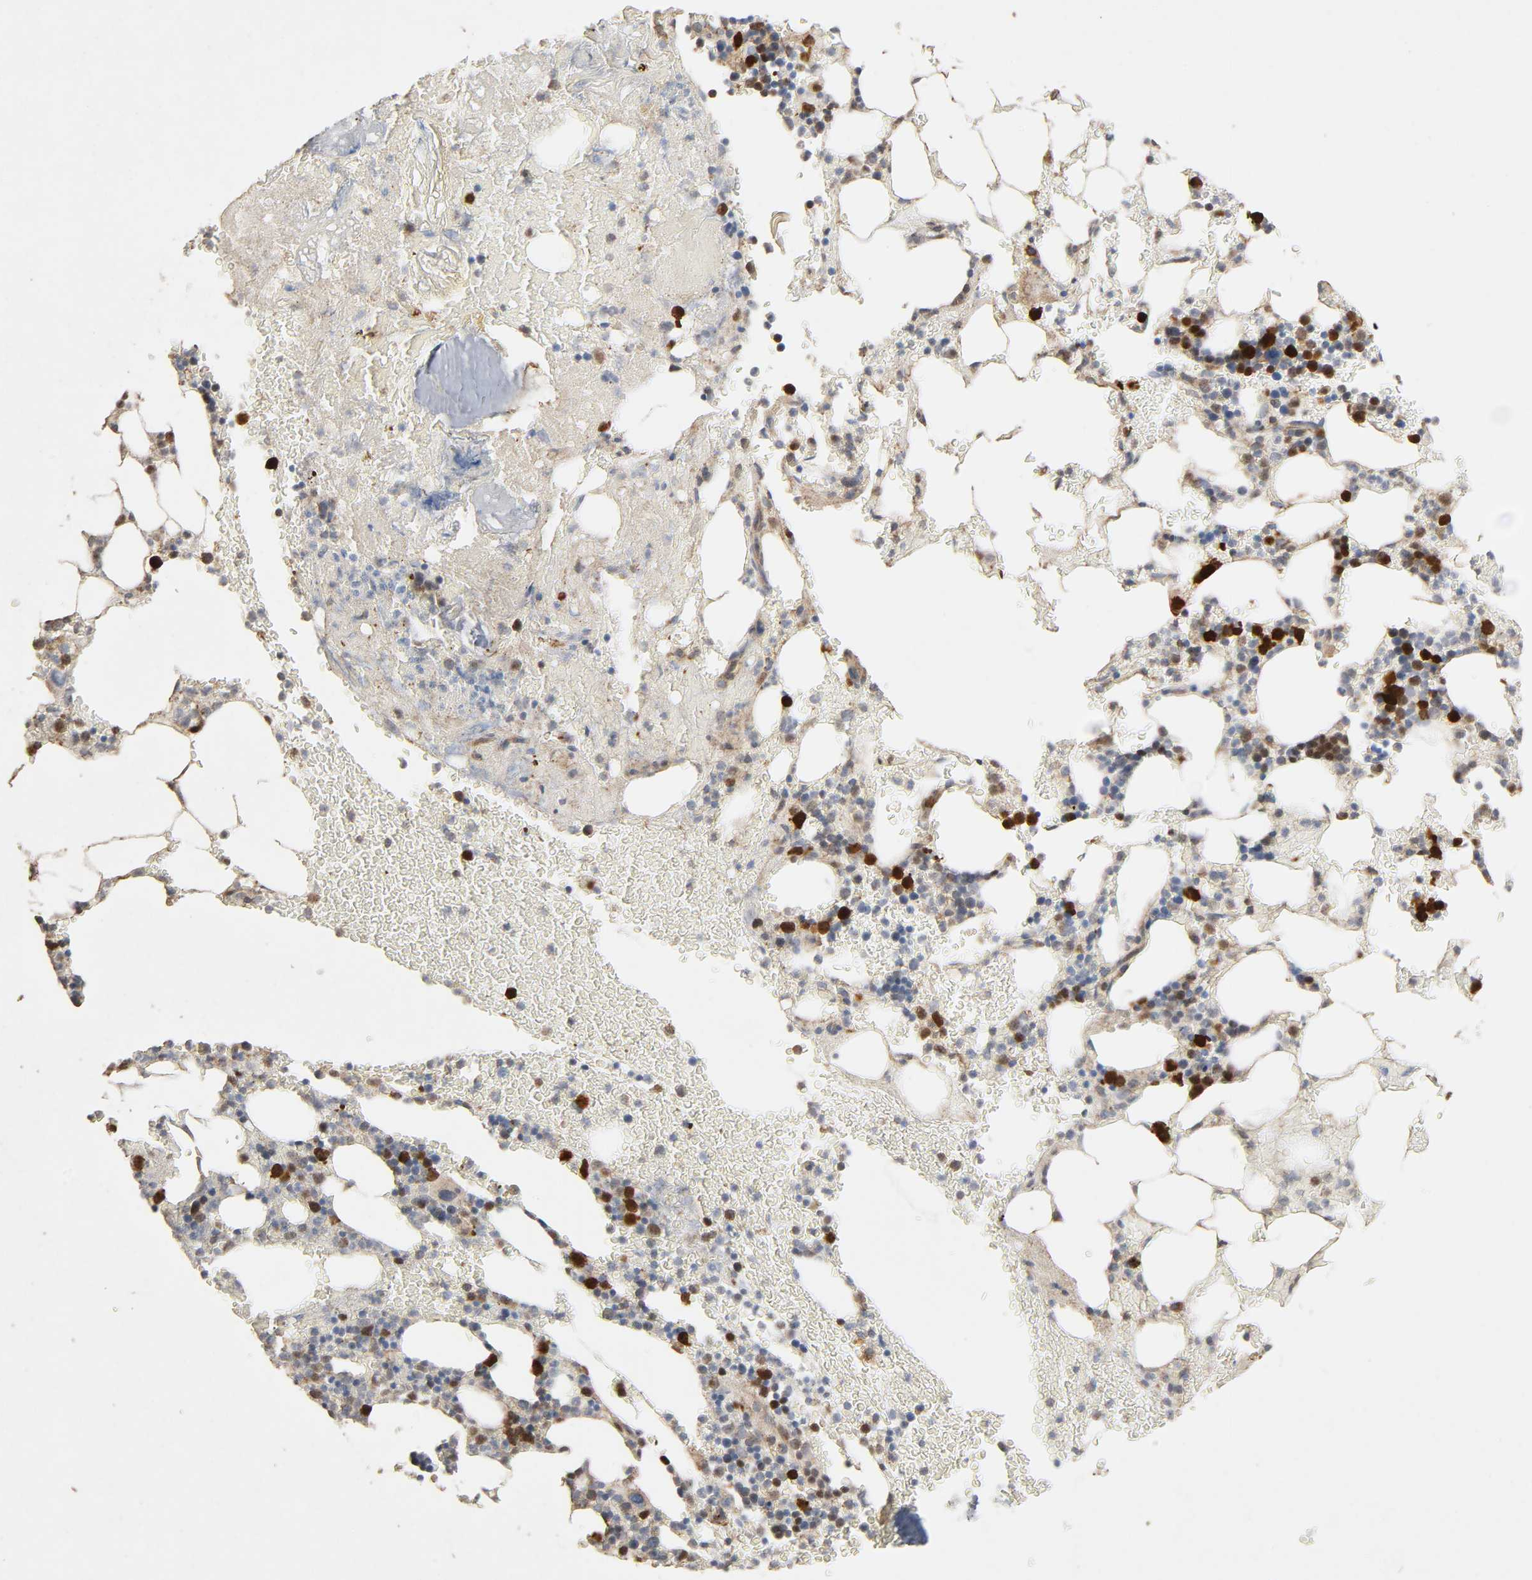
{"staining": {"intensity": "strong", "quantity": "25%-75%", "location": "cytoplasmic/membranous,nuclear"}, "tissue": "bone marrow", "cell_type": "Hematopoietic cells", "image_type": "normal", "snomed": [{"axis": "morphology", "description": "Normal tissue, NOS"}, {"axis": "topography", "description": "Bone marrow"}], "caption": "Bone marrow stained with immunohistochemistry (IHC) demonstrates strong cytoplasmic/membranous,nuclear staining in about 25%-75% of hematopoietic cells. The staining was performed using DAB (3,3'-diaminobenzidine), with brown indicating positive protein expression. Nuclei are stained blue with hematoxylin.", "gene": "CDK6", "patient": {"sex": "female", "age": 73}}